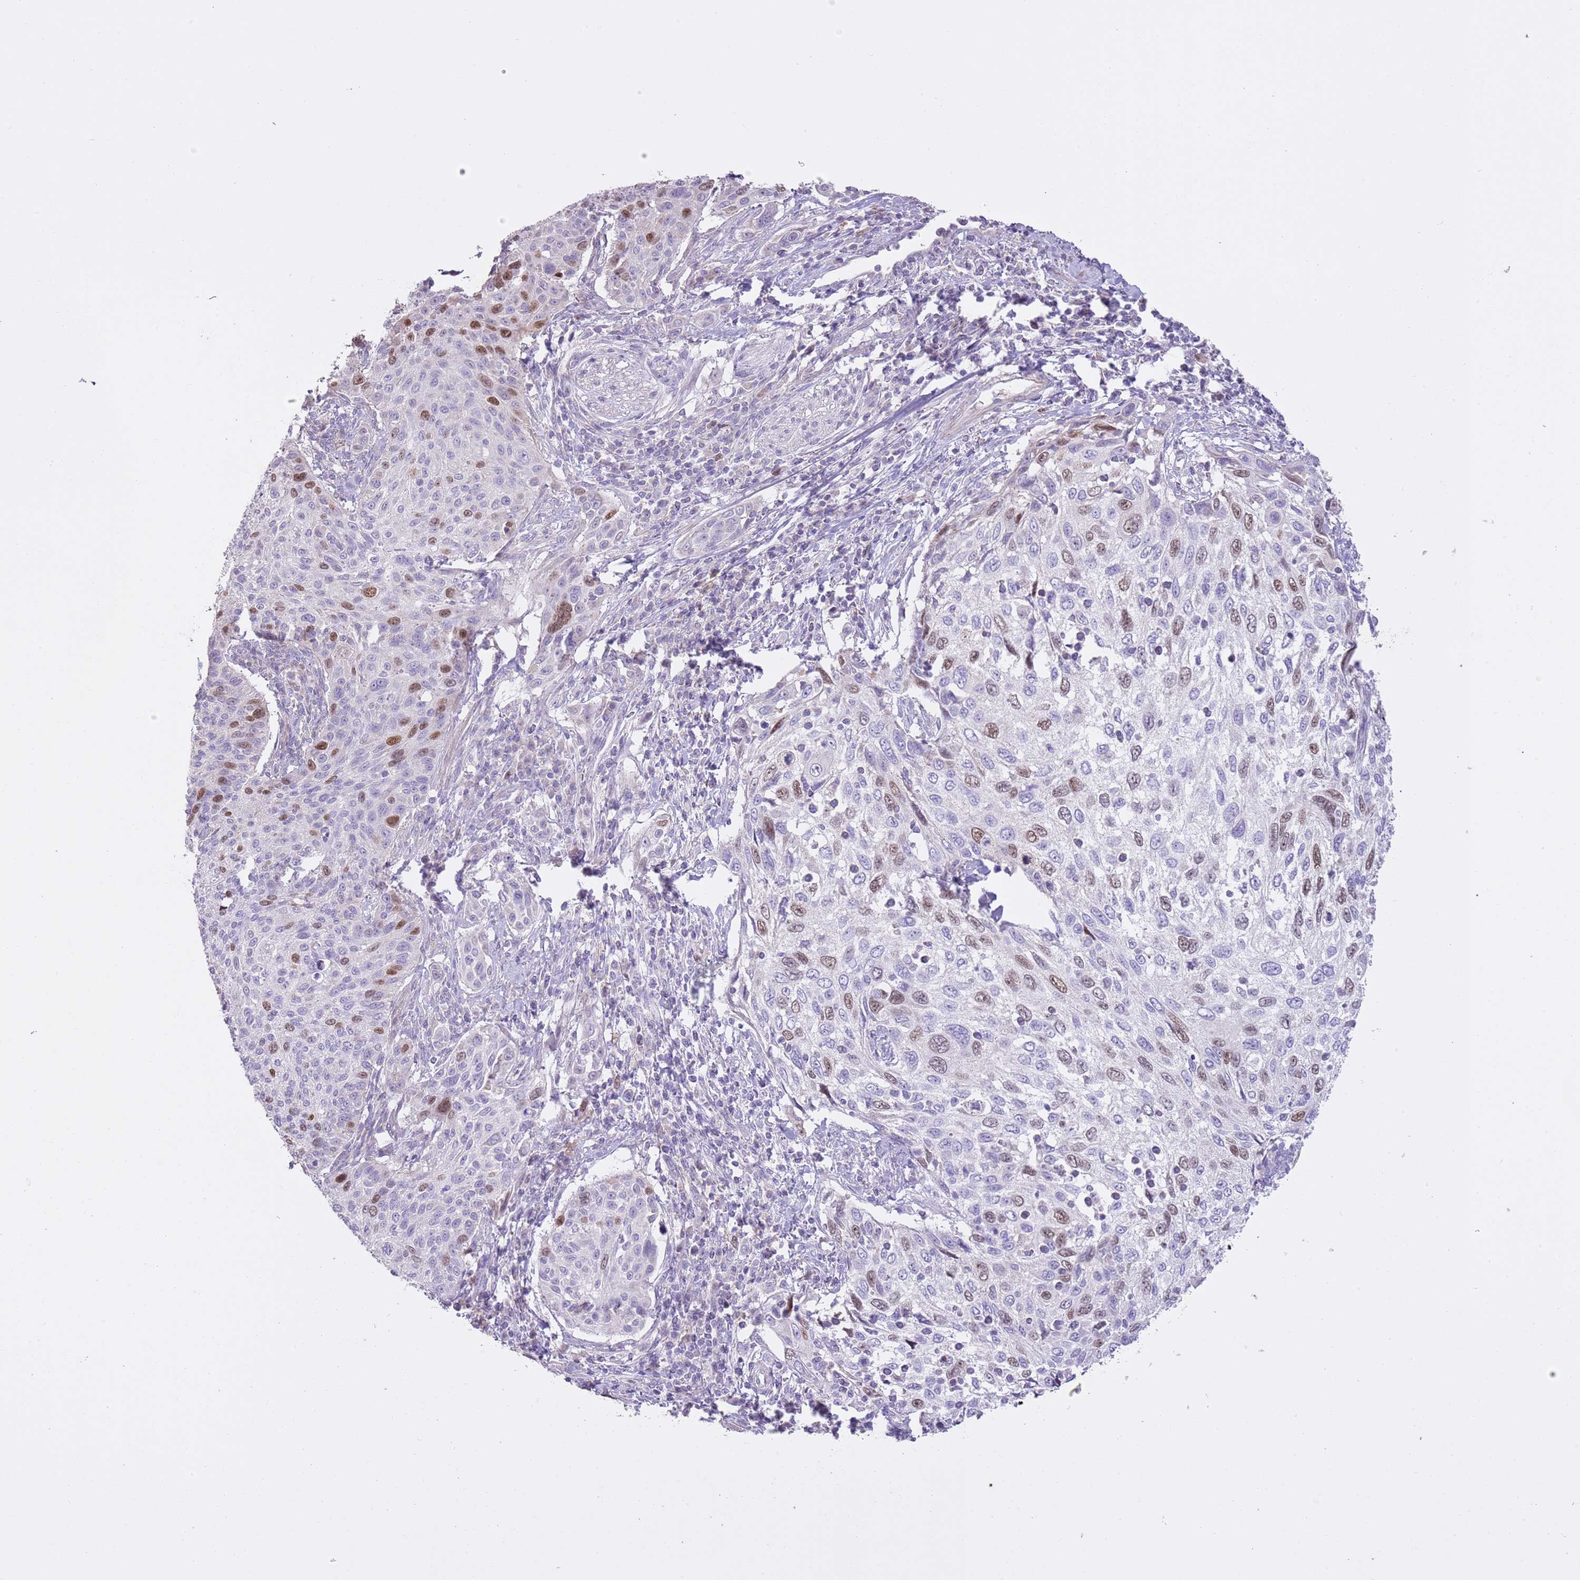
{"staining": {"intensity": "moderate", "quantity": "25%-75%", "location": "nuclear"}, "tissue": "cervical cancer", "cell_type": "Tumor cells", "image_type": "cancer", "snomed": [{"axis": "morphology", "description": "Squamous cell carcinoma, NOS"}, {"axis": "topography", "description": "Cervix"}], "caption": "Tumor cells exhibit medium levels of moderate nuclear positivity in about 25%-75% of cells in human squamous cell carcinoma (cervical).", "gene": "GMNN", "patient": {"sex": "female", "age": 70}}